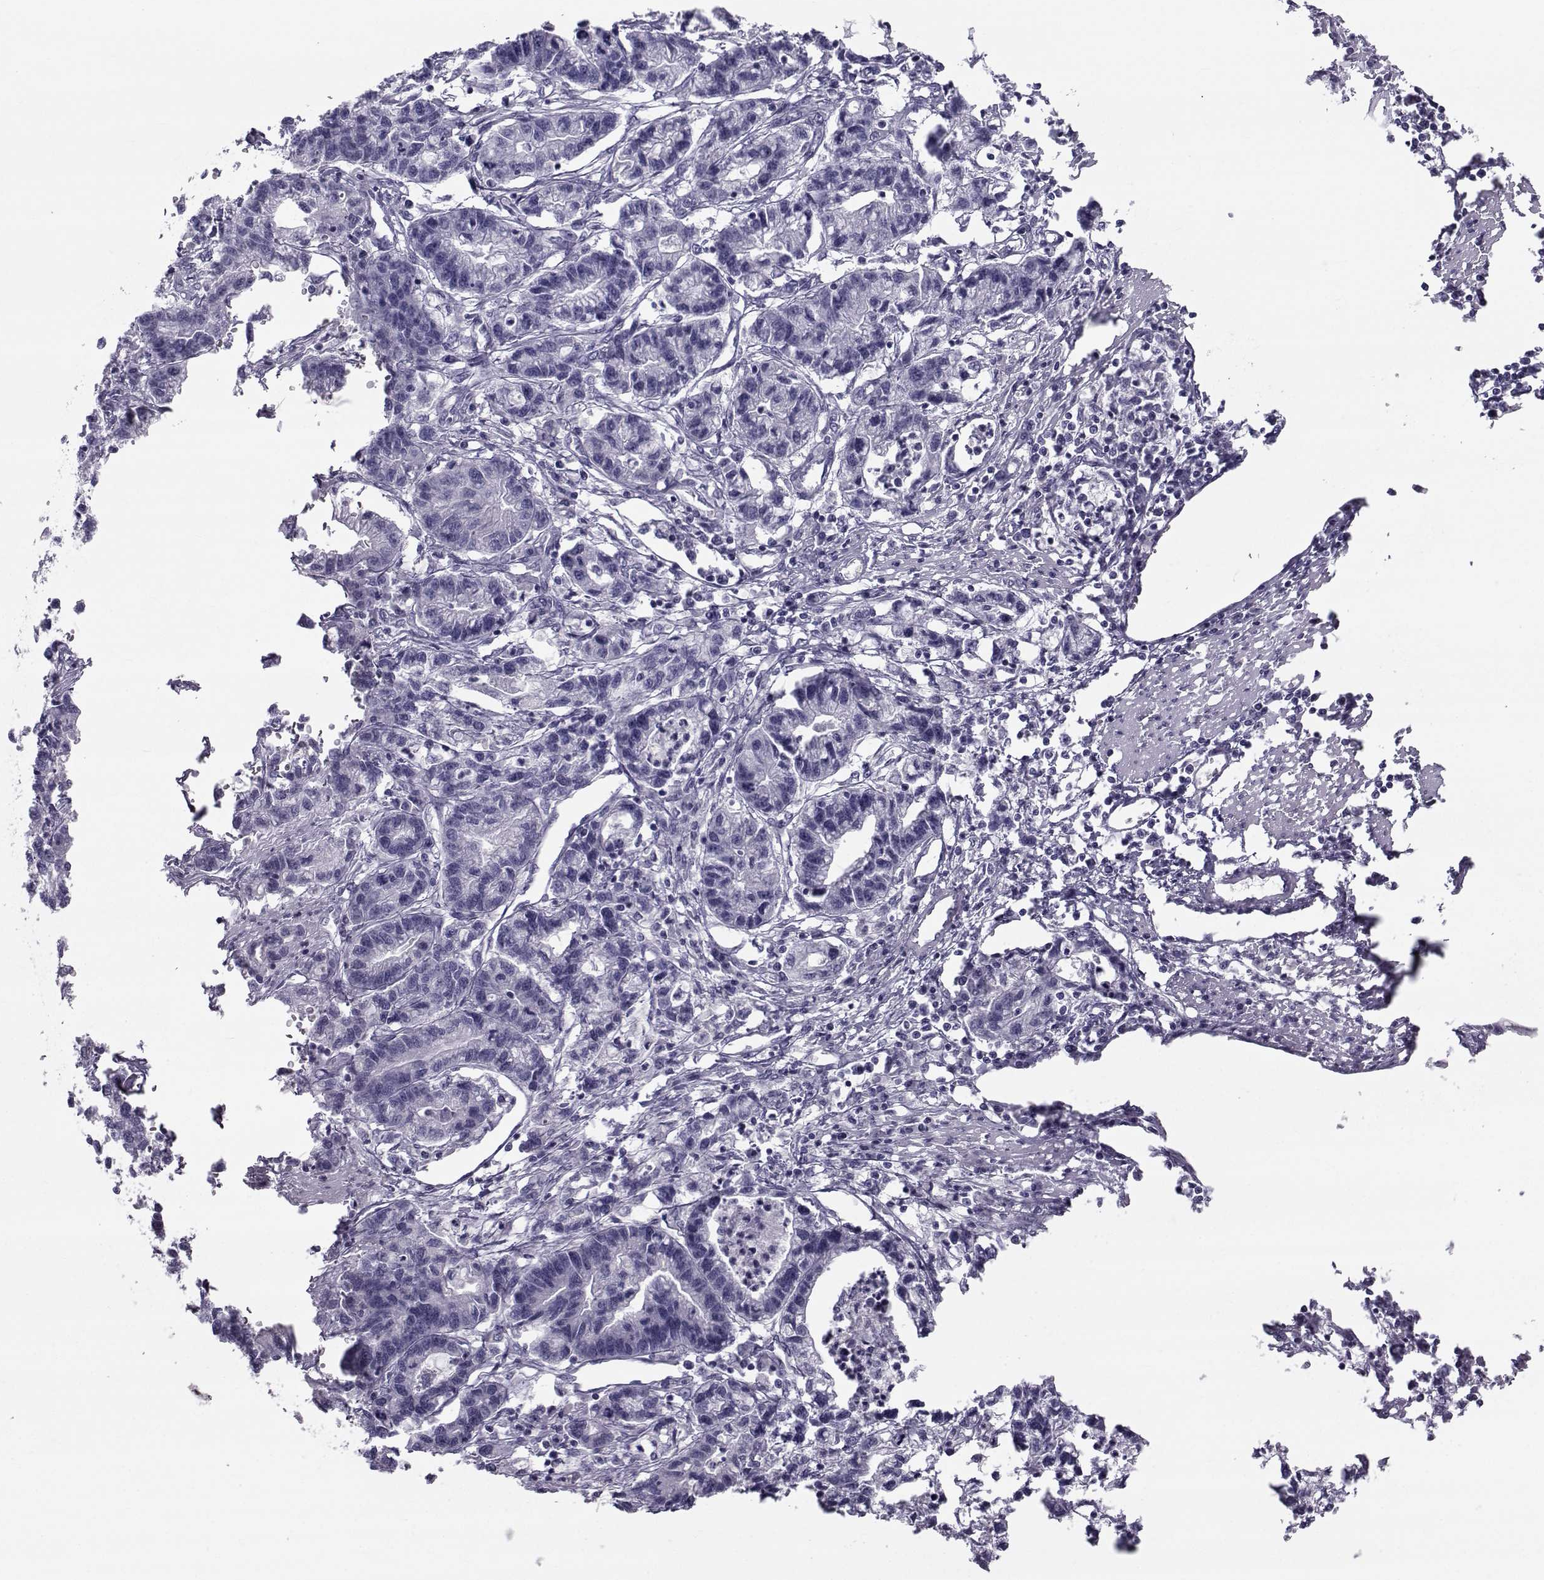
{"staining": {"intensity": "negative", "quantity": "none", "location": "none"}, "tissue": "stomach cancer", "cell_type": "Tumor cells", "image_type": "cancer", "snomed": [{"axis": "morphology", "description": "Adenocarcinoma, NOS"}, {"axis": "topography", "description": "Stomach"}], "caption": "Image shows no significant protein positivity in tumor cells of stomach adenocarcinoma.", "gene": "GARIN3", "patient": {"sex": "male", "age": 83}}